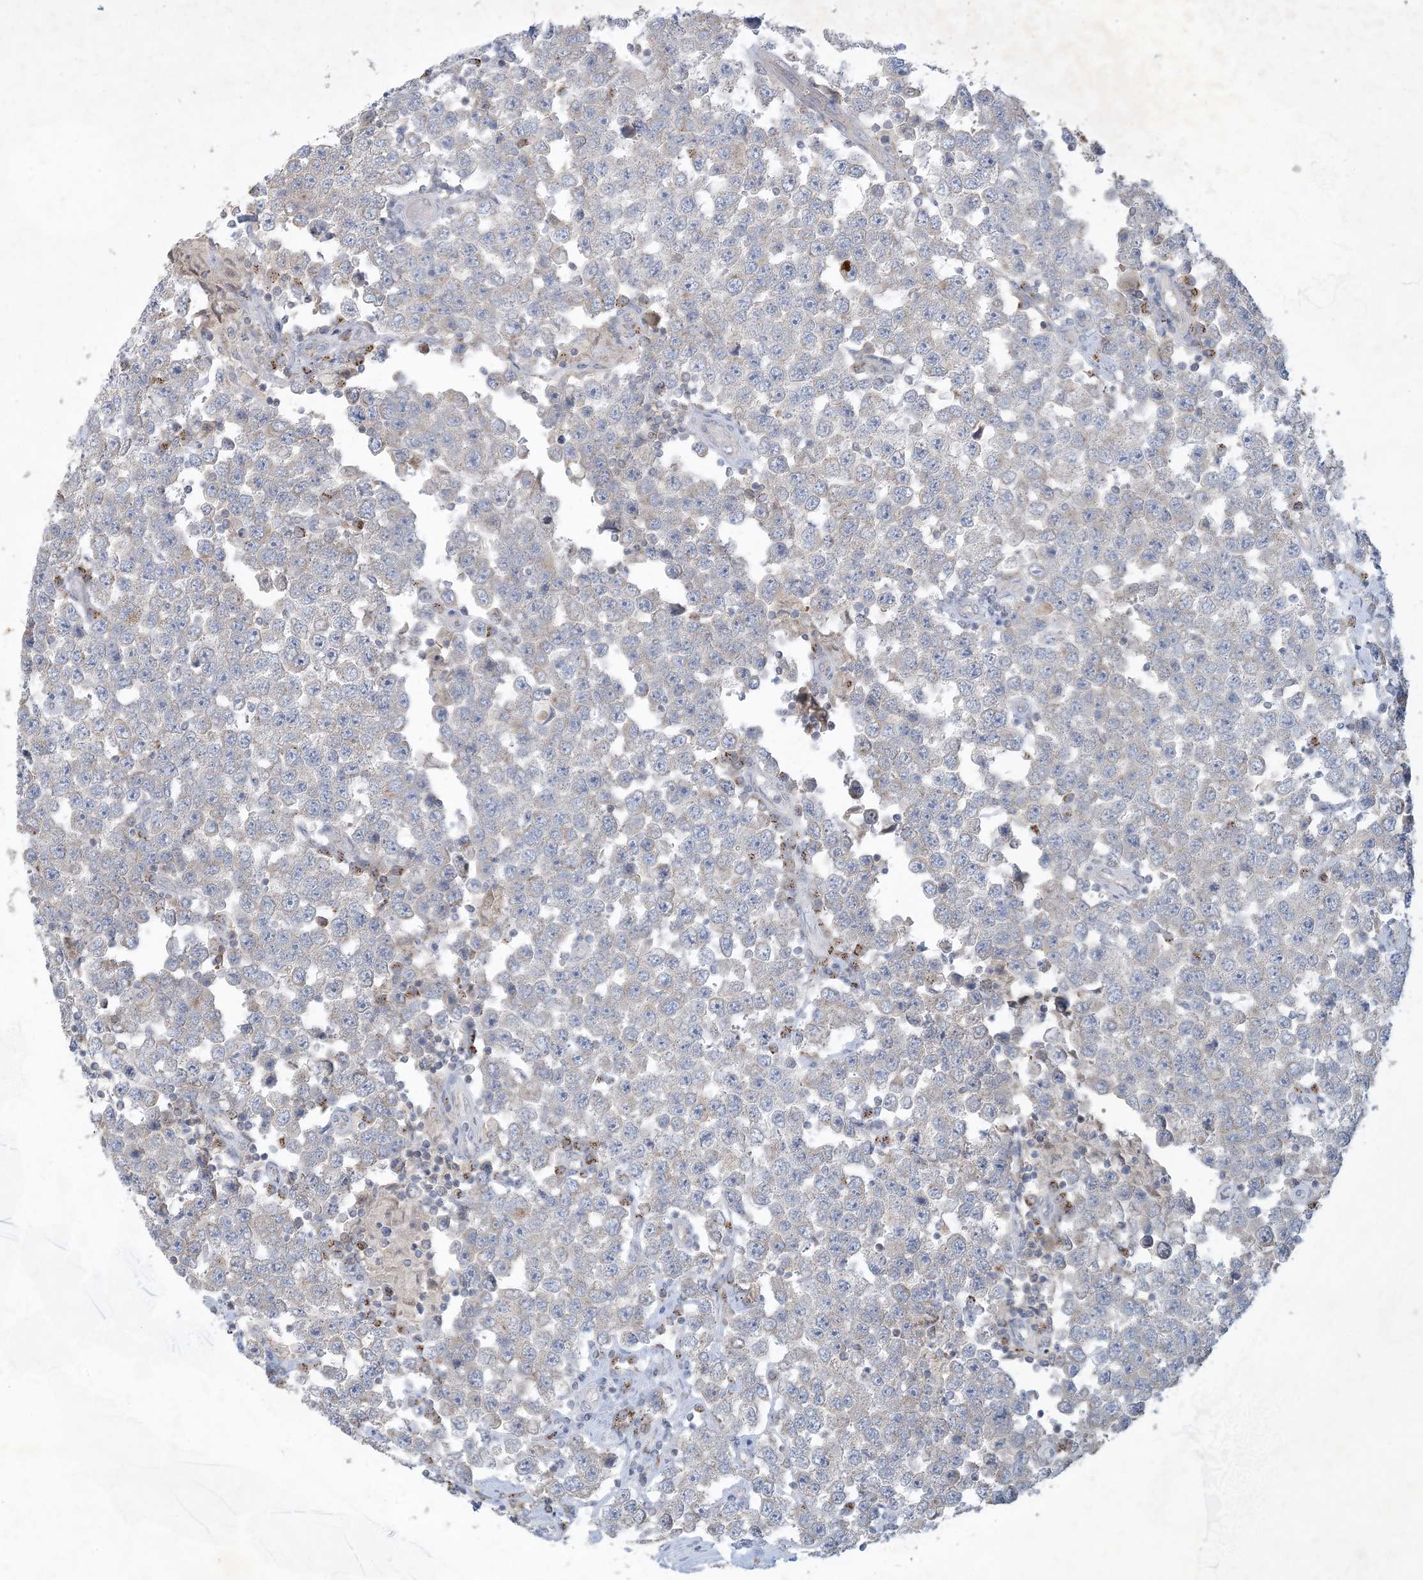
{"staining": {"intensity": "negative", "quantity": "none", "location": "none"}, "tissue": "testis cancer", "cell_type": "Tumor cells", "image_type": "cancer", "snomed": [{"axis": "morphology", "description": "Seminoma, NOS"}, {"axis": "topography", "description": "Testis"}], "caption": "The immunohistochemistry (IHC) histopathology image has no significant positivity in tumor cells of testis cancer tissue.", "gene": "CCDC14", "patient": {"sex": "male", "age": 28}}